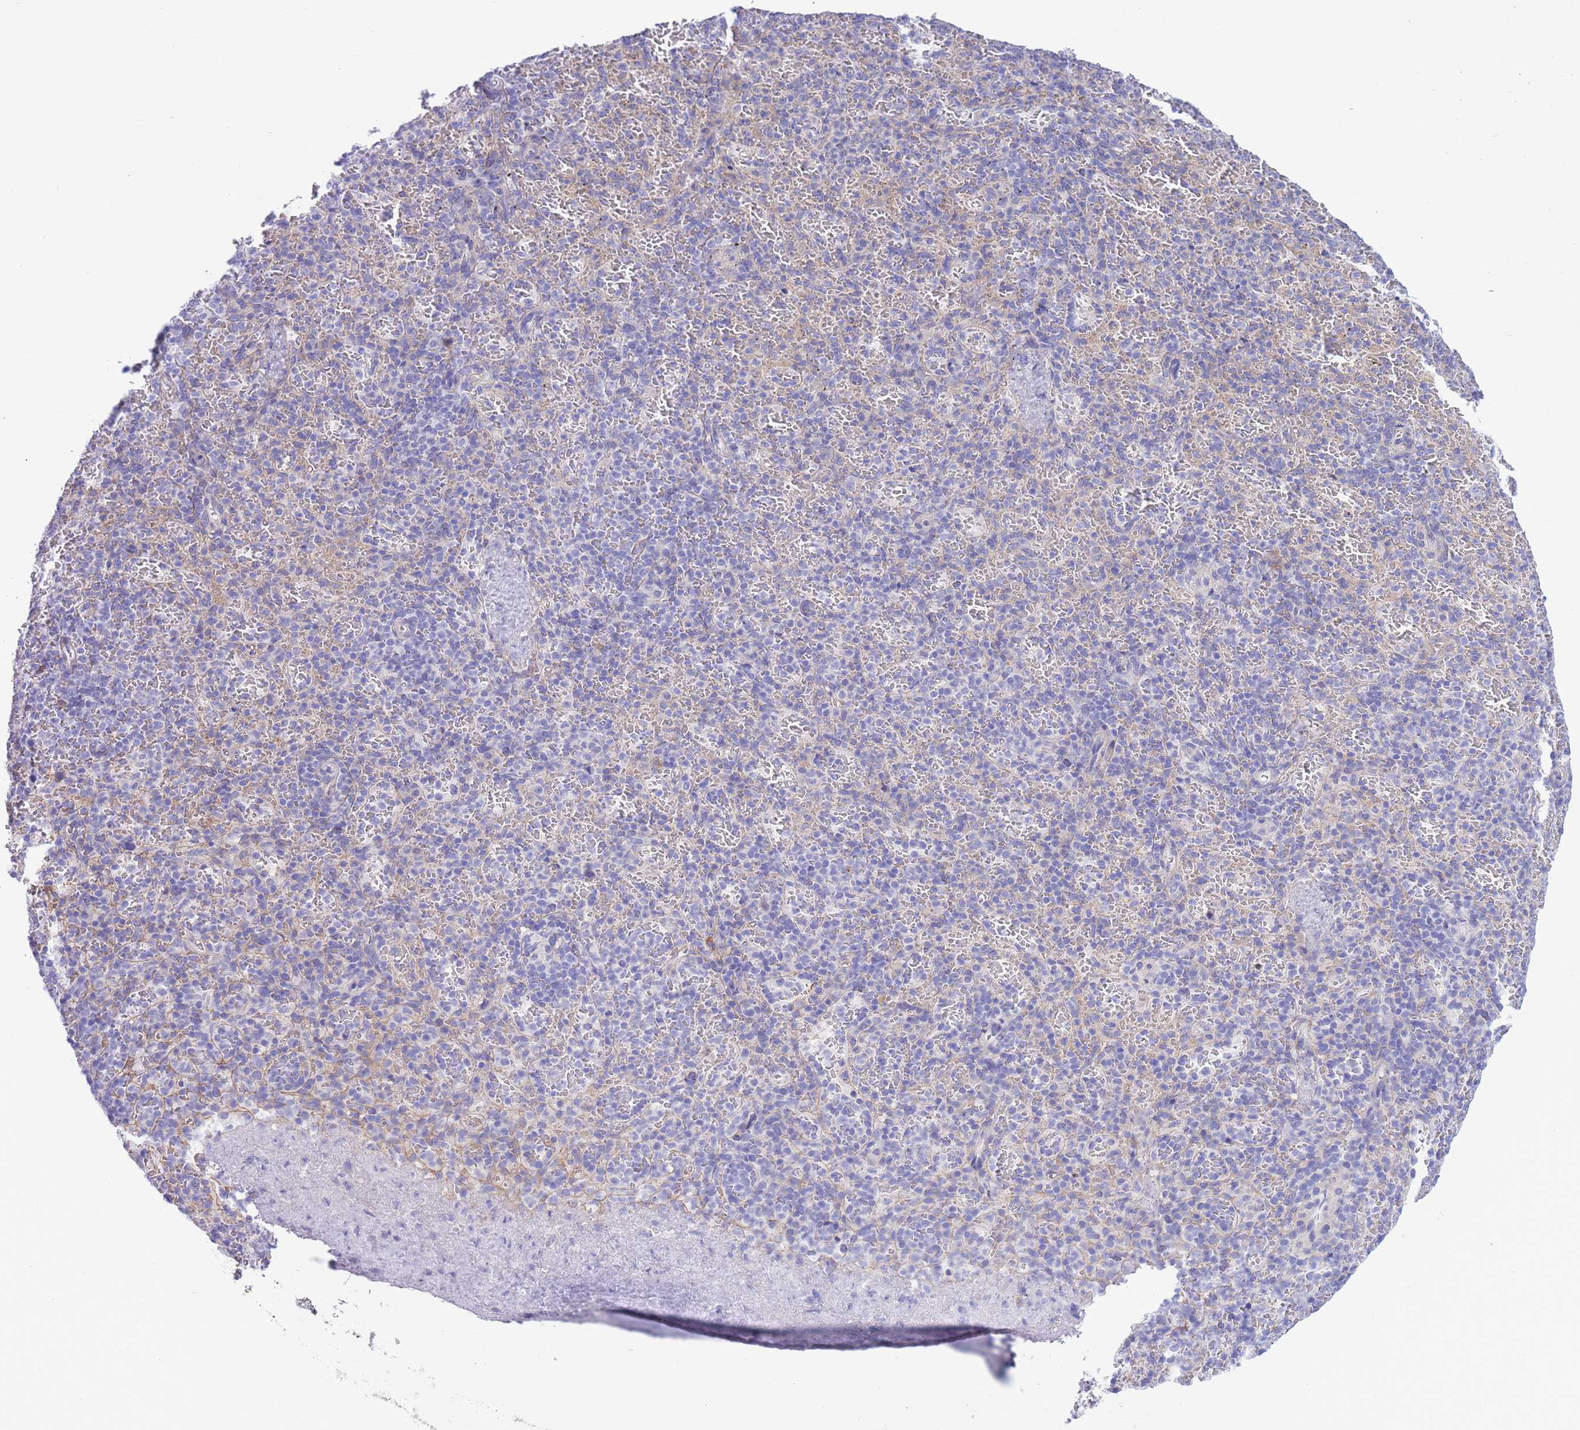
{"staining": {"intensity": "negative", "quantity": "none", "location": "none"}, "tissue": "spleen", "cell_type": "Cells in red pulp", "image_type": "normal", "snomed": [{"axis": "morphology", "description": "Normal tissue, NOS"}, {"axis": "topography", "description": "Spleen"}], "caption": "The immunohistochemistry photomicrograph has no significant expression in cells in red pulp of spleen.", "gene": "DET1", "patient": {"sex": "female", "age": 74}}